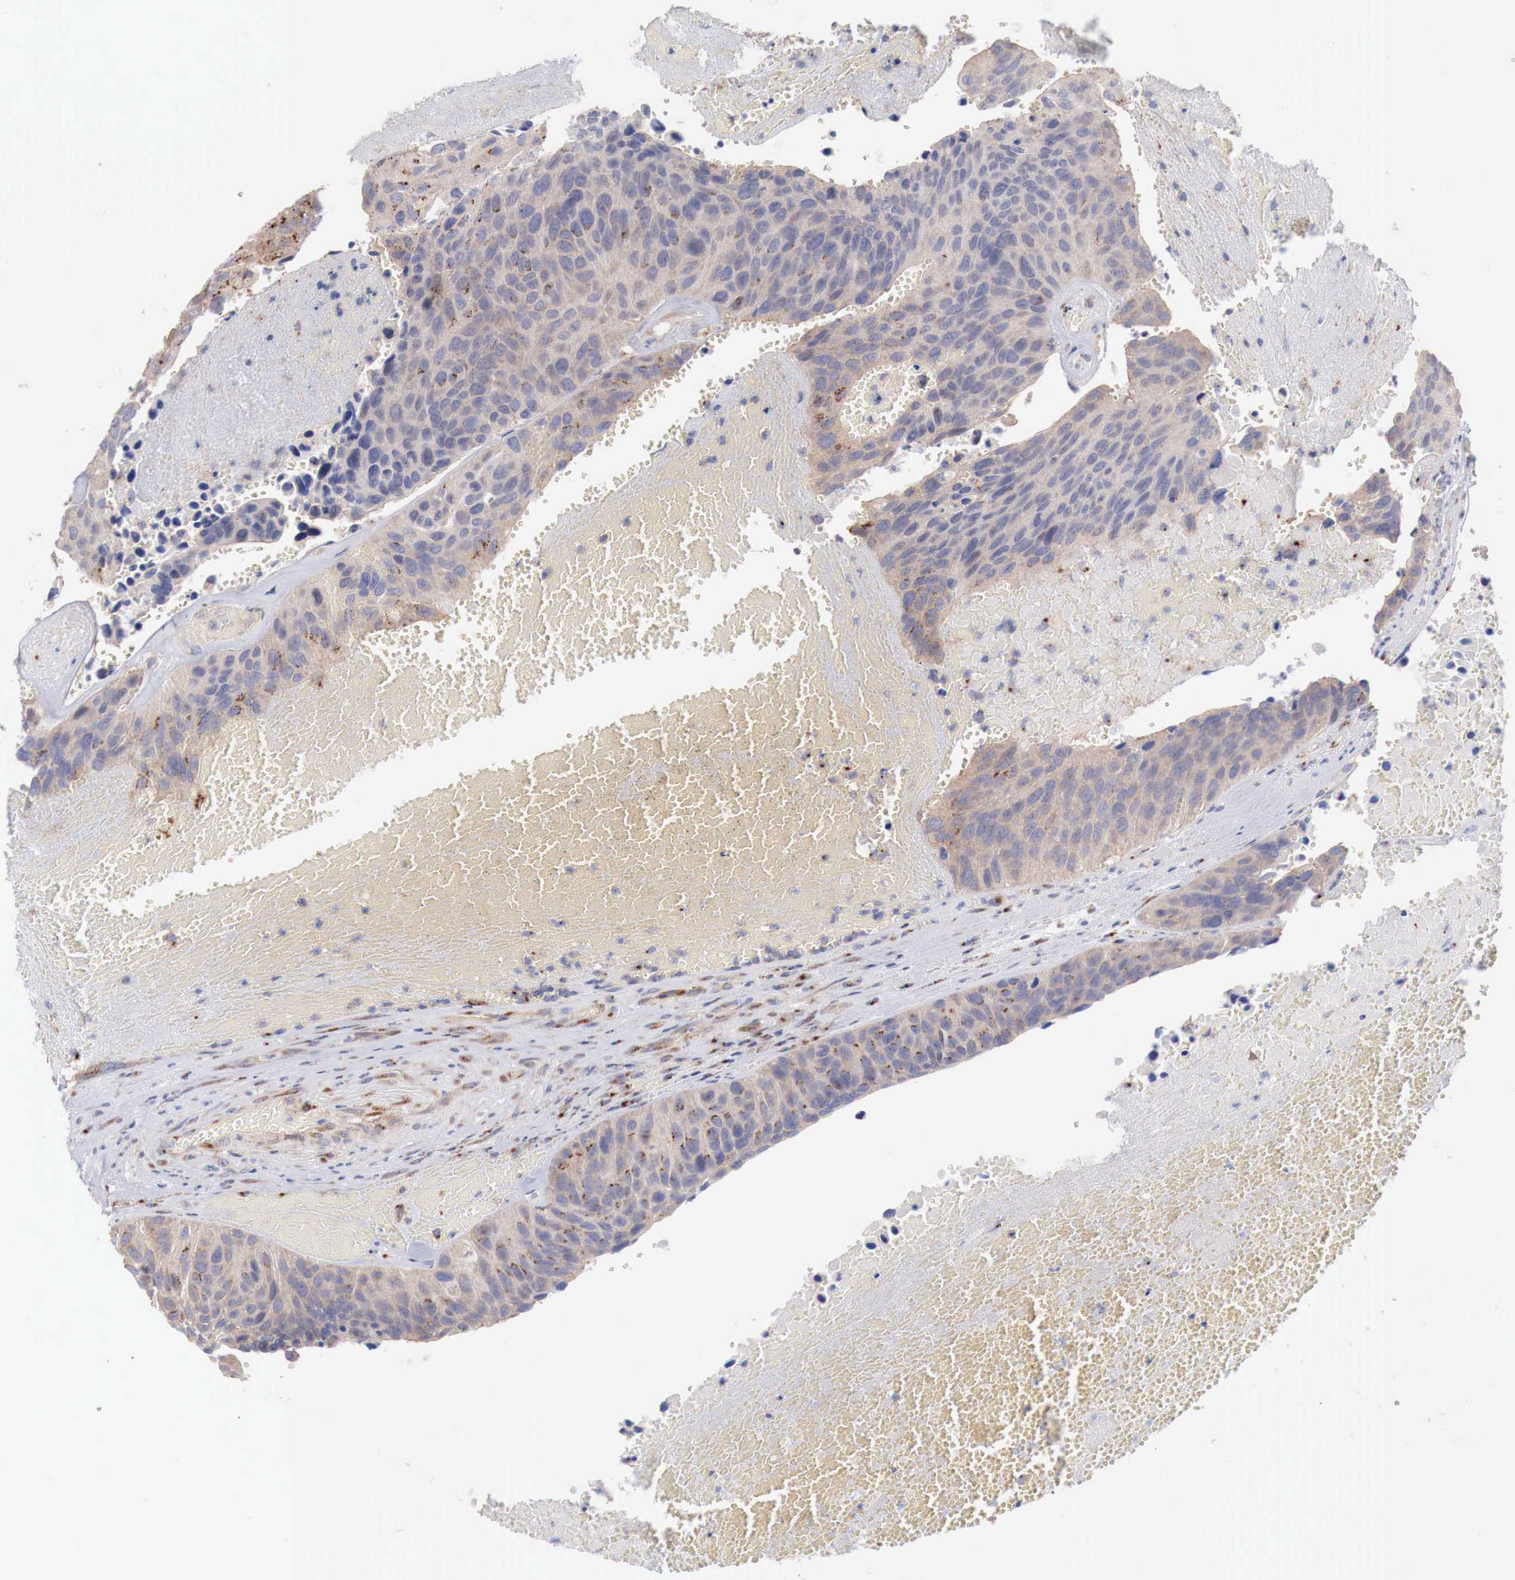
{"staining": {"intensity": "moderate", "quantity": "25%-75%", "location": "cytoplasmic/membranous"}, "tissue": "urothelial cancer", "cell_type": "Tumor cells", "image_type": "cancer", "snomed": [{"axis": "morphology", "description": "Urothelial carcinoma, High grade"}, {"axis": "topography", "description": "Urinary bladder"}], "caption": "Immunohistochemical staining of urothelial cancer shows medium levels of moderate cytoplasmic/membranous protein staining in about 25%-75% of tumor cells.", "gene": "SYAP1", "patient": {"sex": "male", "age": 66}}